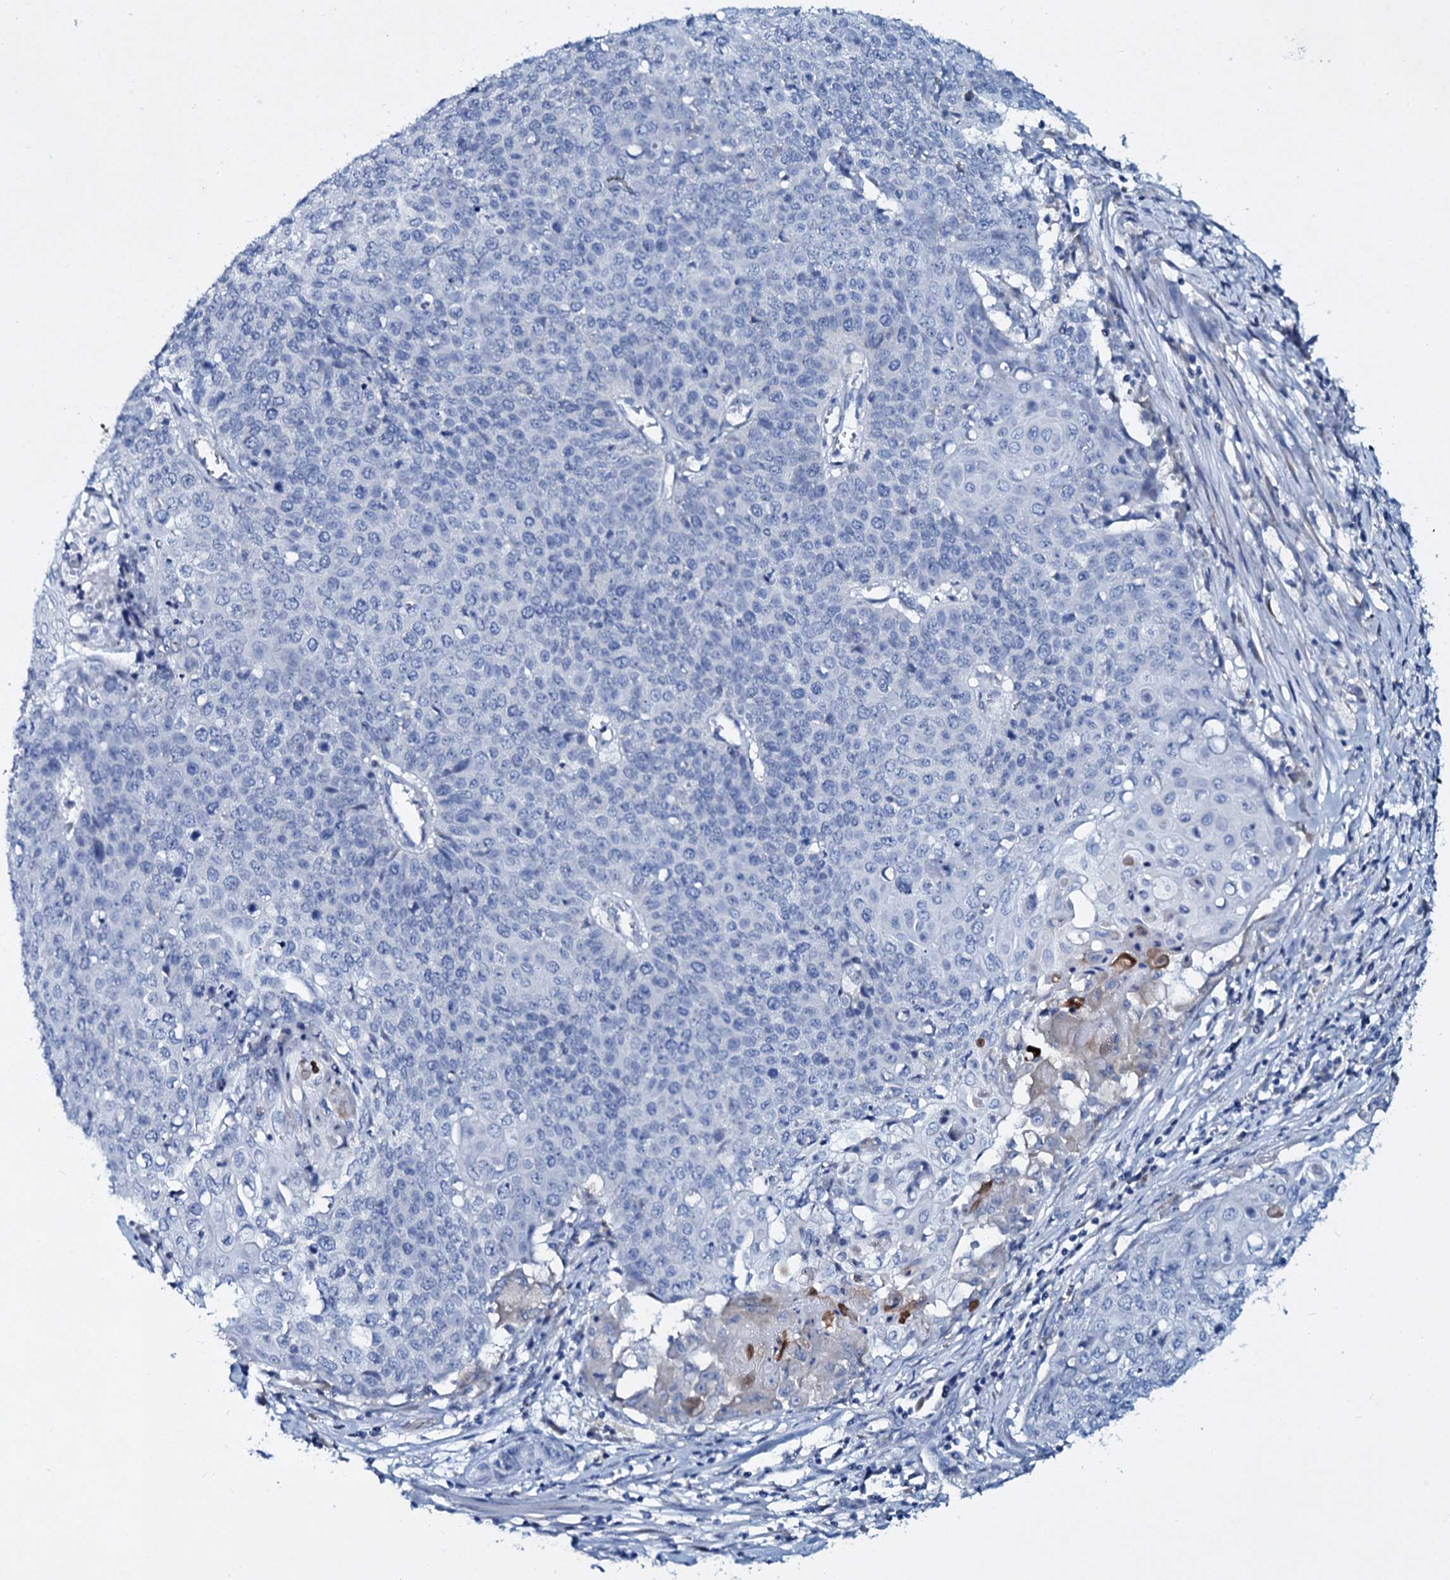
{"staining": {"intensity": "negative", "quantity": "none", "location": "none"}, "tissue": "cervical cancer", "cell_type": "Tumor cells", "image_type": "cancer", "snomed": [{"axis": "morphology", "description": "Squamous cell carcinoma, NOS"}, {"axis": "topography", "description": "Cervix"}], "caption": "This is an immunohistochemistry image of squamous cell carcinoma (cervical). There is no expression in tumor cells.", "gene": "TPGS2", "patient": {"sex": "female", "age": 39}}